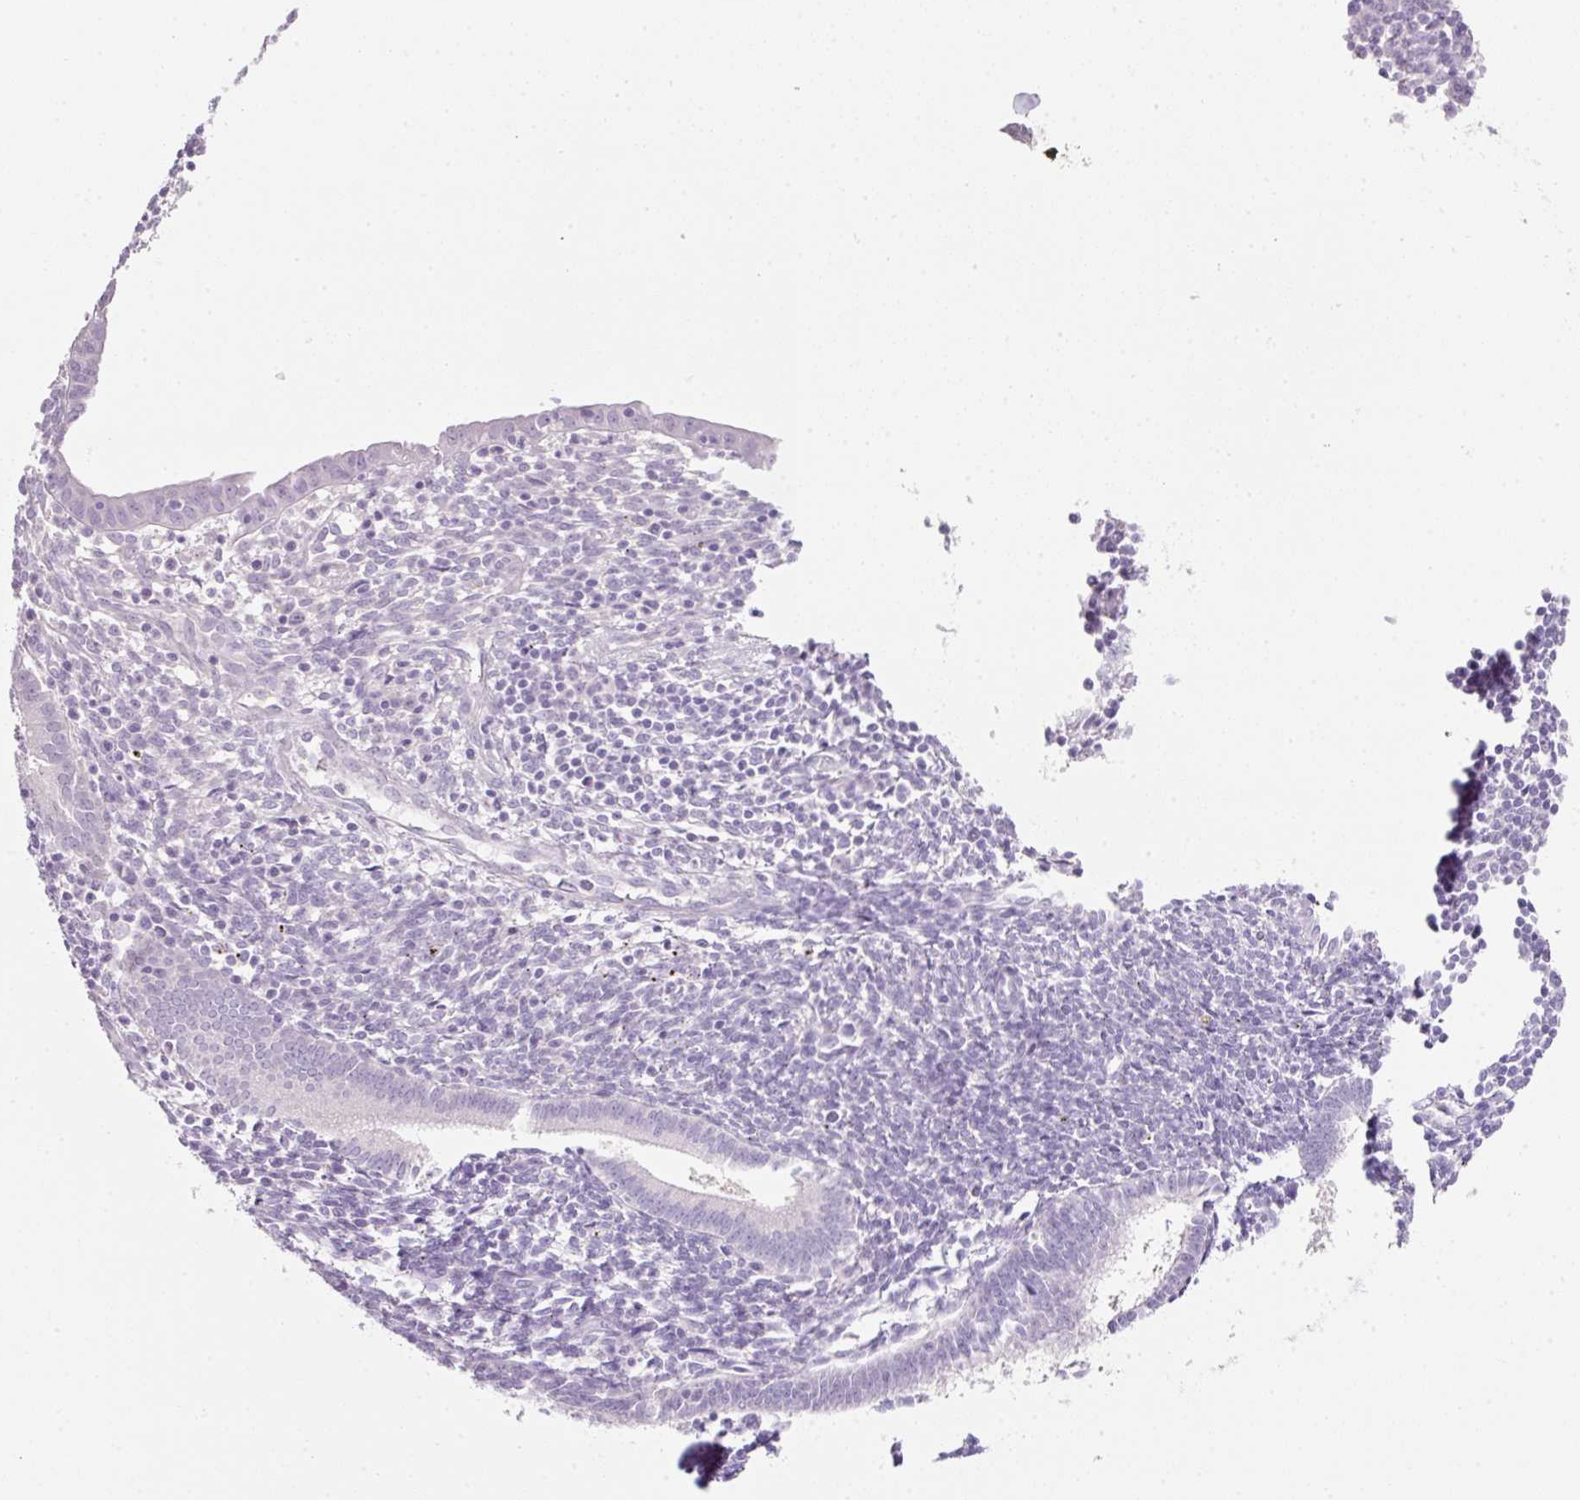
{"staining": {"intensity": "negative", "quantity": "none", "location": "none"}, "tissue": "endometrium", "cell_type": "Cells in endometrial stroma", "image_type": "normal", "snomed": [{"axis": "morphology", "description": "Normal tissue, NOS"}, {"axis": "topography", "description": "Endometrium"}], "caption": "IHC photomicrograph of normal endometrium: endometrium stained with DAB (3,3'-diaminobenzidine) demonstrates no significant protein expression in cells in endometrial stroma. Brightfield microscopy of immunohistochemistry stained with DAB (3,3'-diaminobenzidine) (brown) and hematoxylin (blue), captured at high magnification.", "gene": "SLC2A2", "patient": {"sex": "female", "age": 41}}